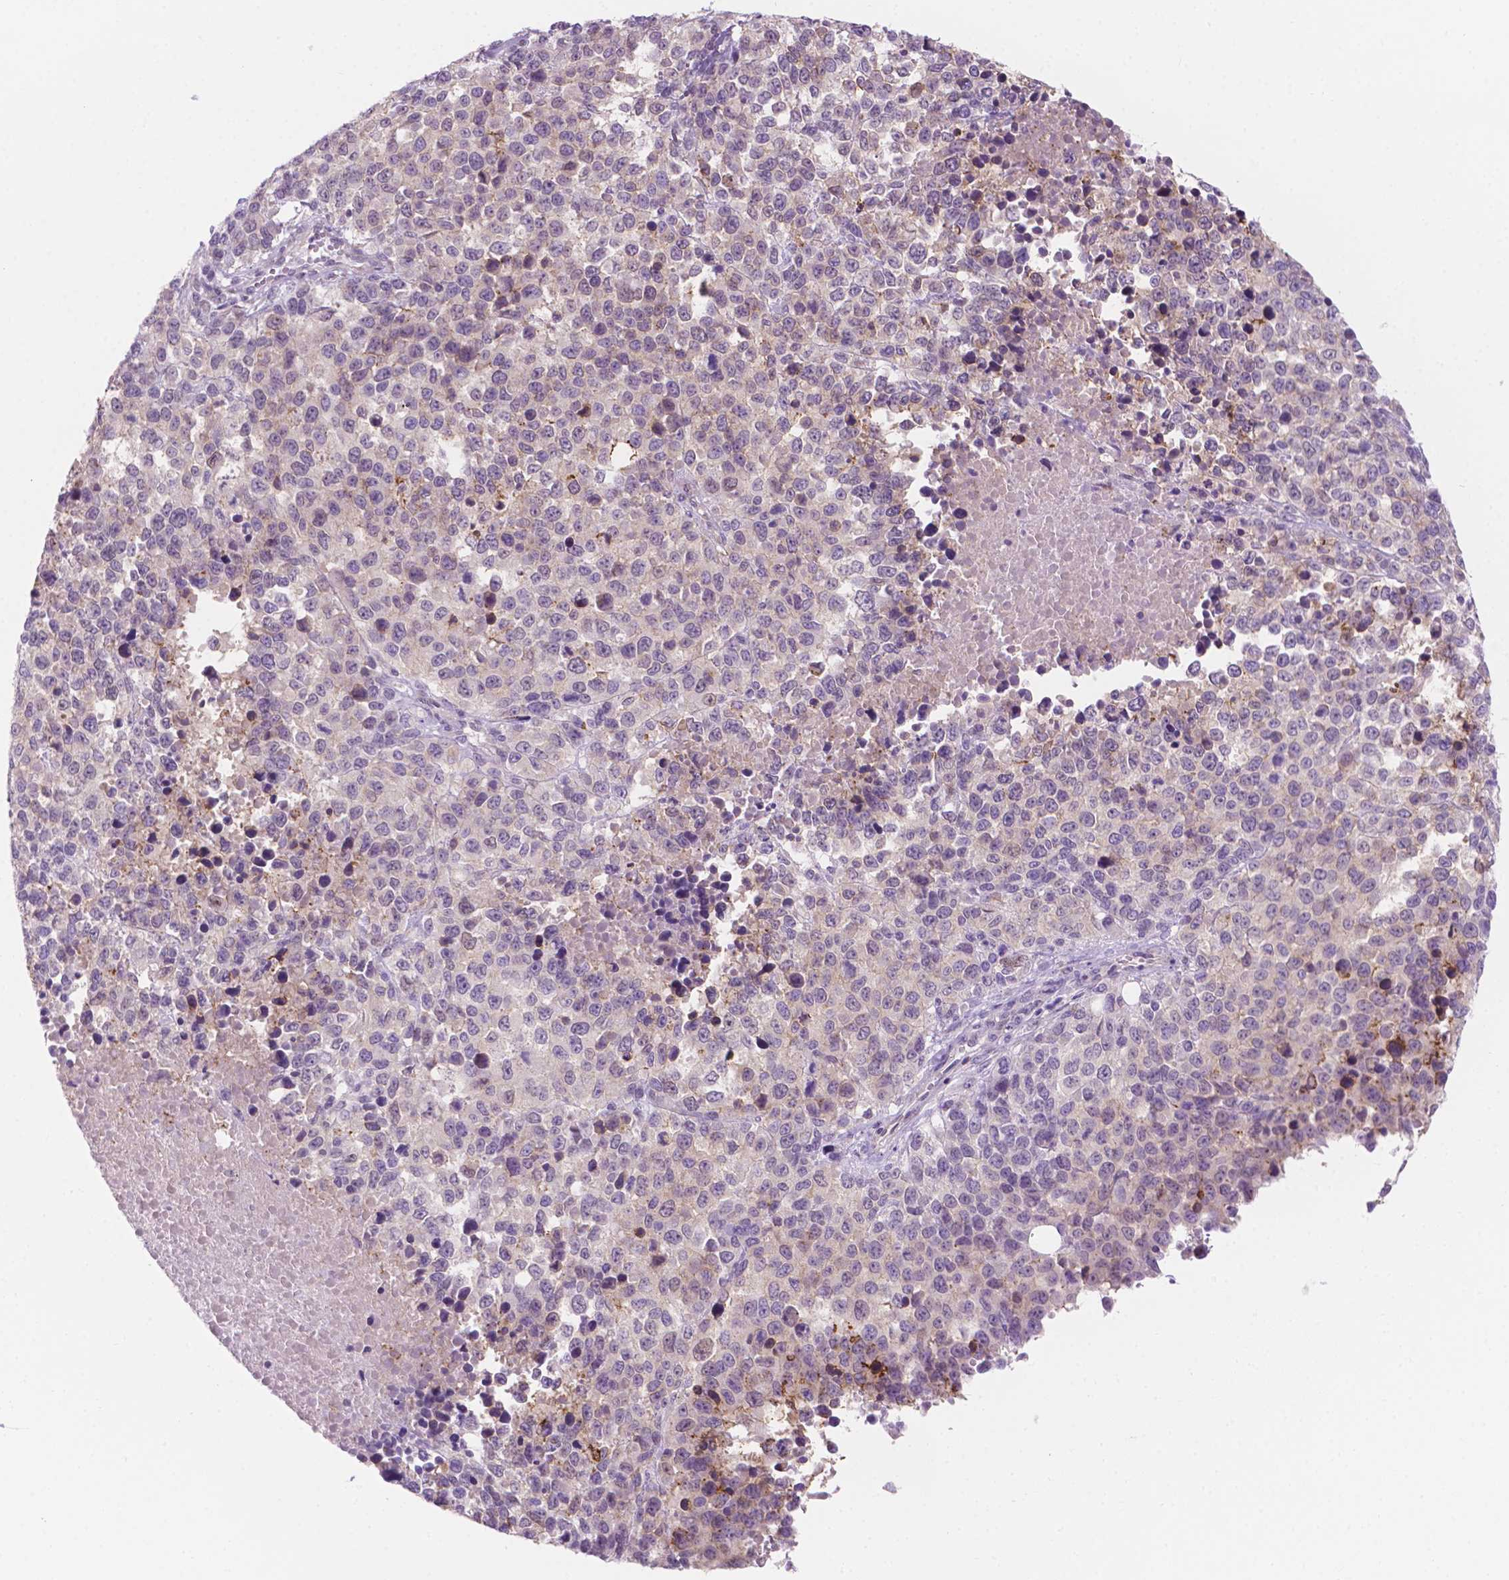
{"staining": {"intensity": "negative", "quantity": "none", "location": "none"}, "tissue": "melanoma", "cell_type": "Tumor cells", "image_type": "cancer", "snomed": [{"axis": "morphology", "description": "Malignant melanoma, Metastatic site"}, {"axis": "topography", "description": "Skin"}], "caption": "Melanoma was stained to show a protein in brown. There is no significant staining in tumor cells. The staining was performed using DAB to visualize the protein expression in brown, while the nuclei were stained in blue with hematoxylin (Magnification: 20x).", "gene": "EPPK1", "patient": {"sex": "male", "age": 84}}